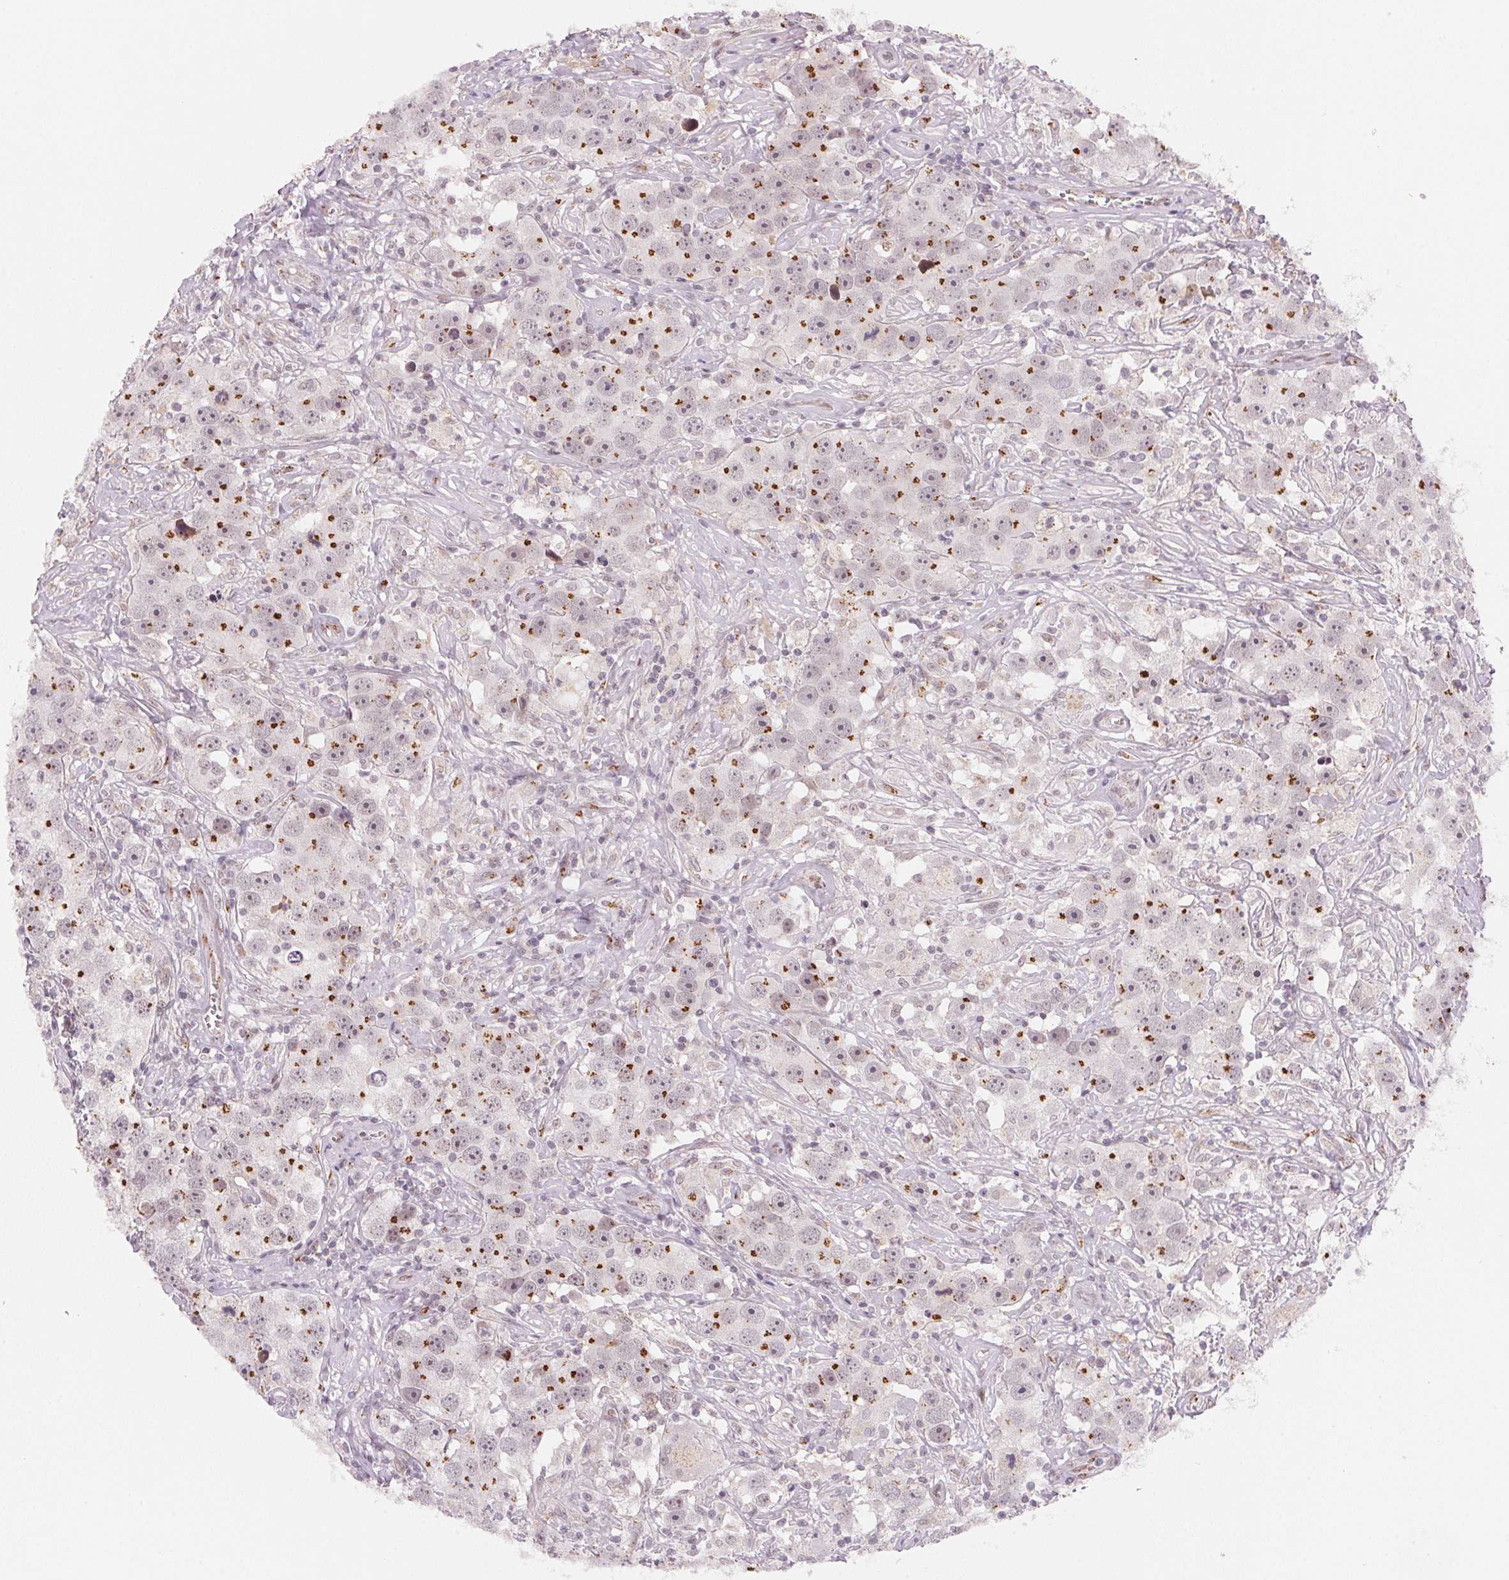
{"staining": {"intensity": "strong", "quantity": "25%-75%", "location": "cytoplasmic/membranous"}, "tissue": "testis cancer", "cell_type": "Tumor cells", "image_type": "cancer", "snomed": [{"axis": "morphology", "description": "Seminoma, NOS"}, {"axis": "topography", "description": "Testis"}], "caption": "This micrograph exhibits immunohistochemistry staining of human testis cancer, with high strong cytoplasmic/membranous positivity in approximately 25%-75% of tumor cells.", "gene": "RAB22A", "patient": {"sex": "male", "age": 49}}